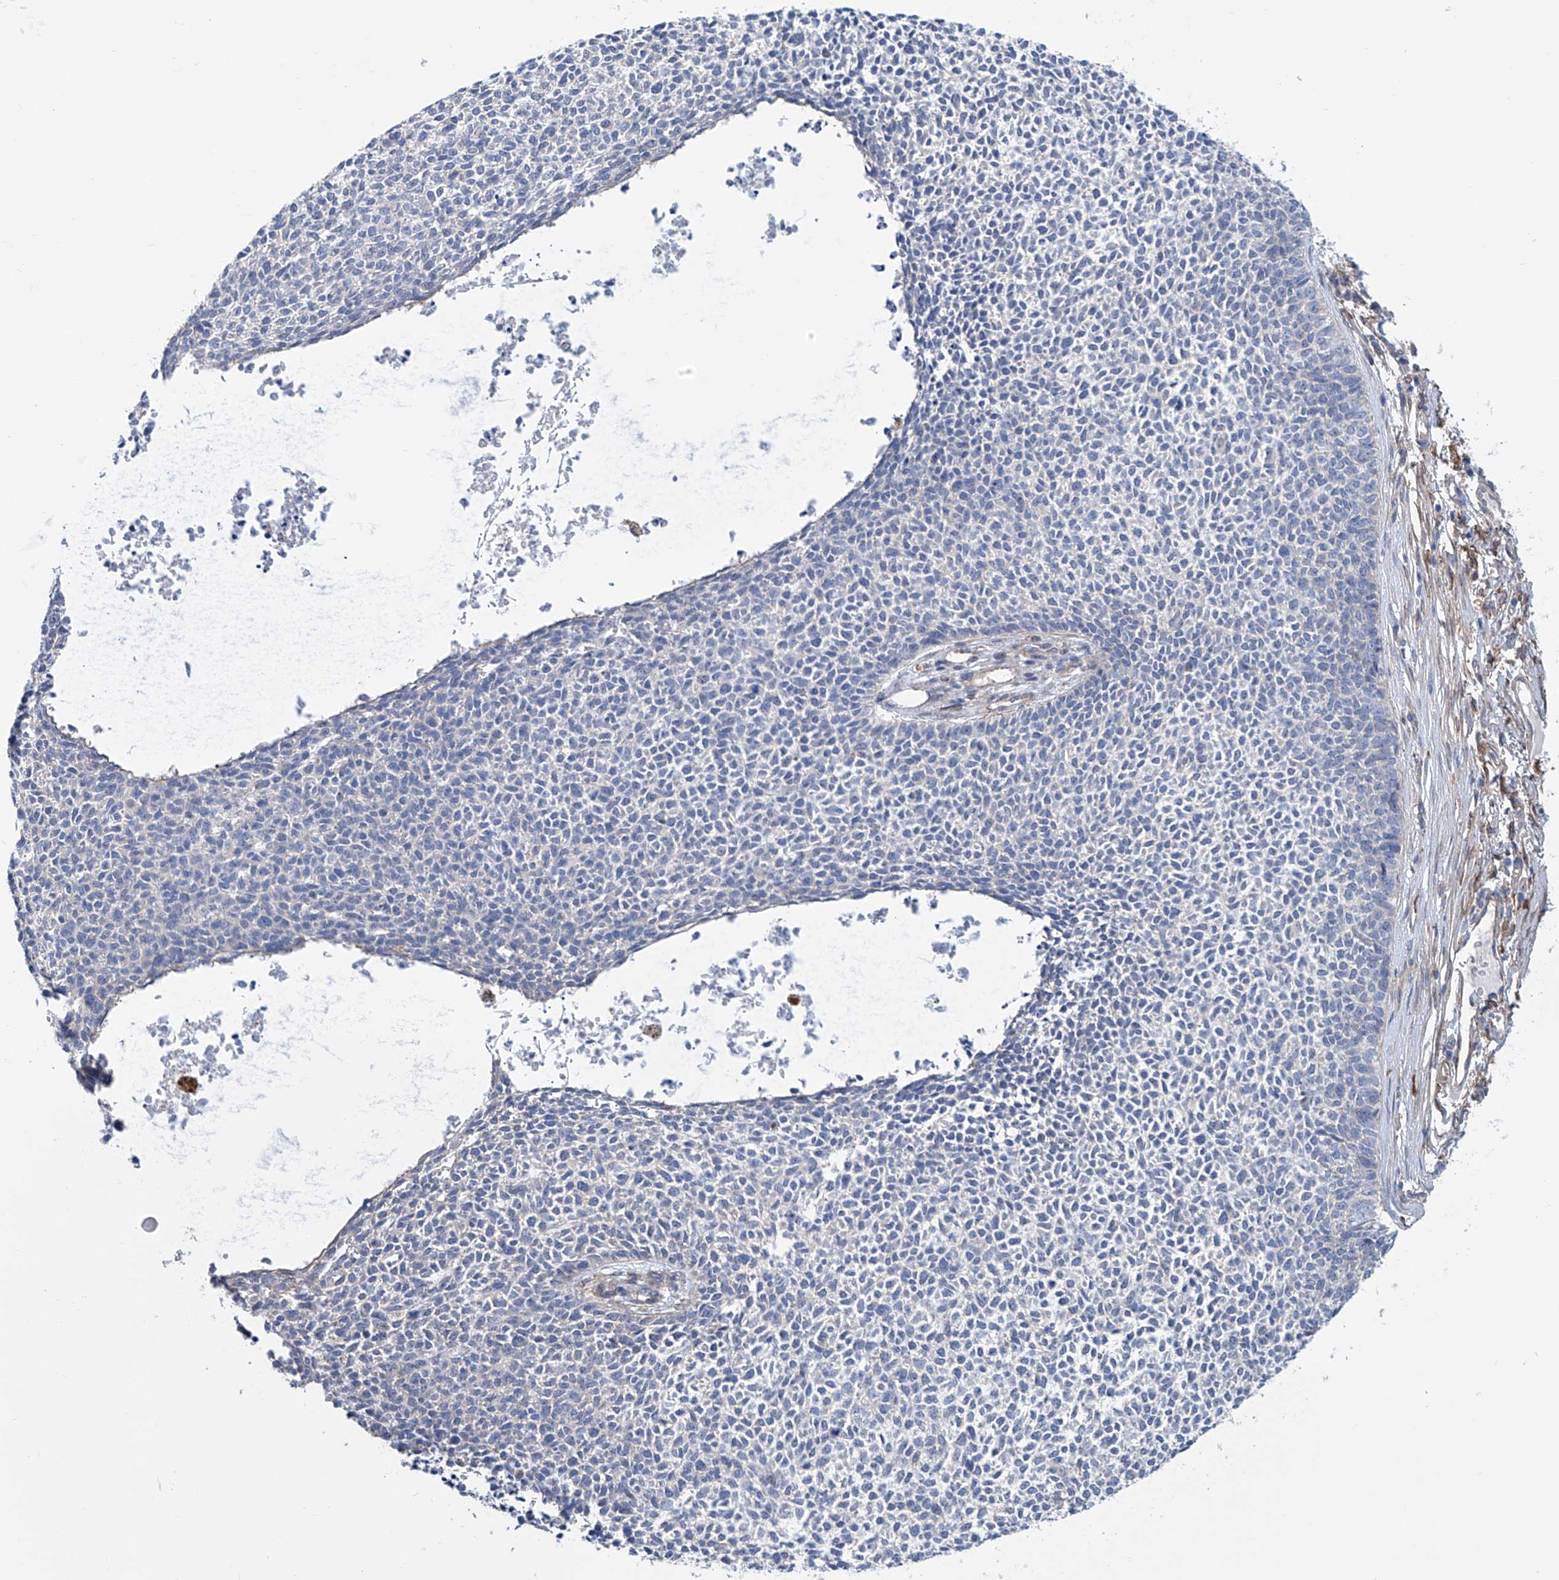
{"staining": {"intensity": "negative", "quantity": "none", "location": "none"}, "tissue": "skin cancer", "cell_type": "Tumor cells", "image_type": "cancer", "snomed": [{"axis": "morphology", "description": "Basal cell carcinoma"}, {"axis": "topography", "description": "Skin"}], "caption": "This micrograph is of skin cancer stained with immunohistochemistry (IHC) to label a protein in brown with the nuclei are counter-stained blue. There is no expression in tumor cells.", "gene": "TNN", "patient": {"sex": "female", "age": 84}}